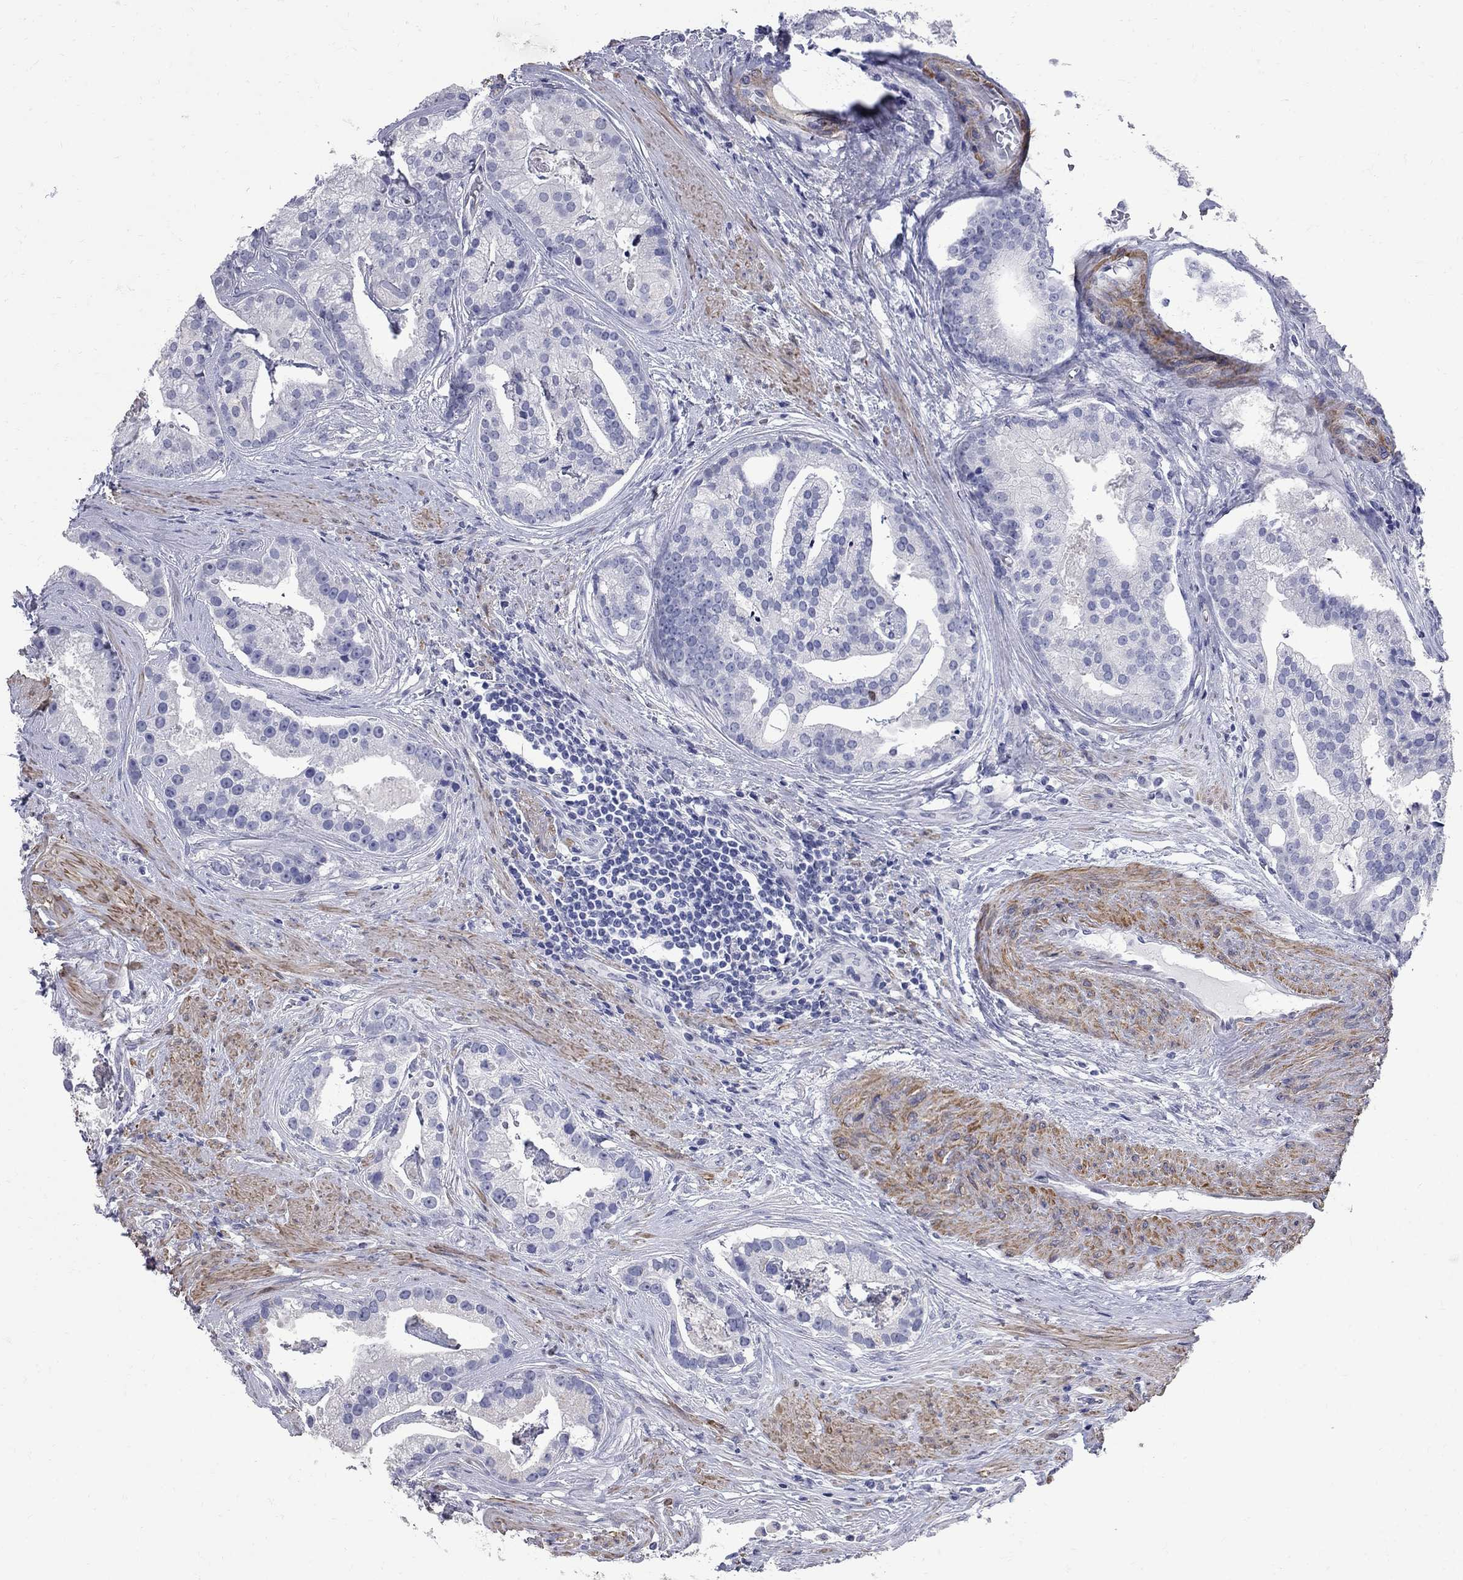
{"staining": {"intensity": "negative", "quantity": "none", "location": "none"}, "tissue": "prostate cancer", "cell_type": "Tumor cells", "image_type": "cancer", "snomed": [{"axis": "morphology", "description": "Adenocarcinoma, NOS"}, {"axis": "topography", "description": "Prostate and seminal vesicle, NOS"}, {"axis": "topography", "description": "Prostate"}], "caption": "The histopathology image shows no significant staining in tumor cells of prostate adenocarcinoma. The staining was performed using DAB to visualize the protein expression in brown, while the nuclei were stained in blue with hematoxylin (Magnification: 20x).", "gene": "BPIFB1", "patient": {"sex": "male", "age": 44}}